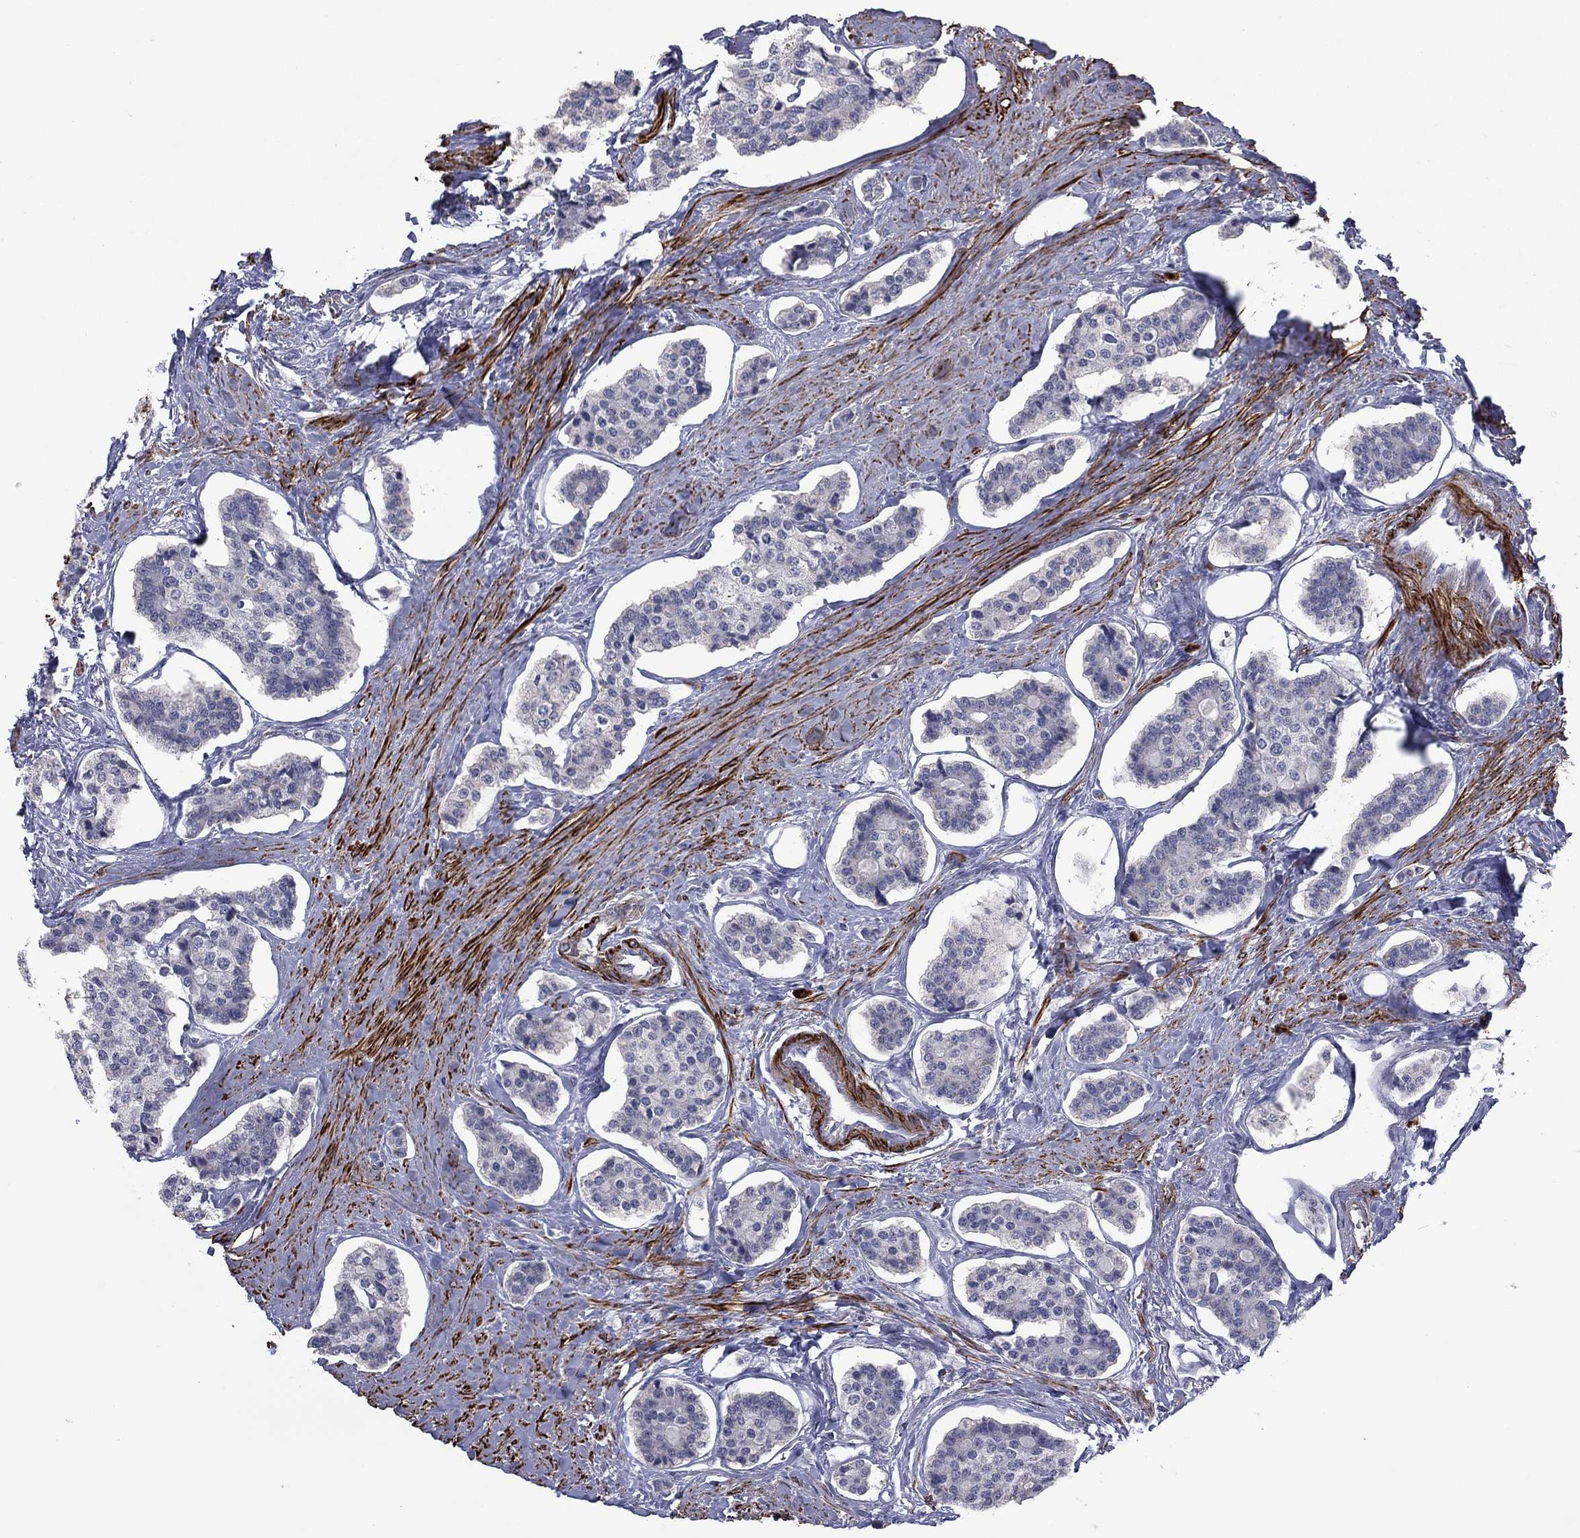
{"staining": {"intensity": "negative", "quantity": "none", "location": "none"}, "tissue": "carcinoid", "cell_type": "Tumor cells", "image_type": "cancer", "snomed": [{"axis": "morphology", "description": "Carcinoid, malignant, NOS"}, {"axis": "topography", "description": "Small intestine"}], "caption": "Tumor cells show no significant protein expression in carcinoid.", "gene": "IP6K3", "patient": {"sex": "female", "age": 65}}